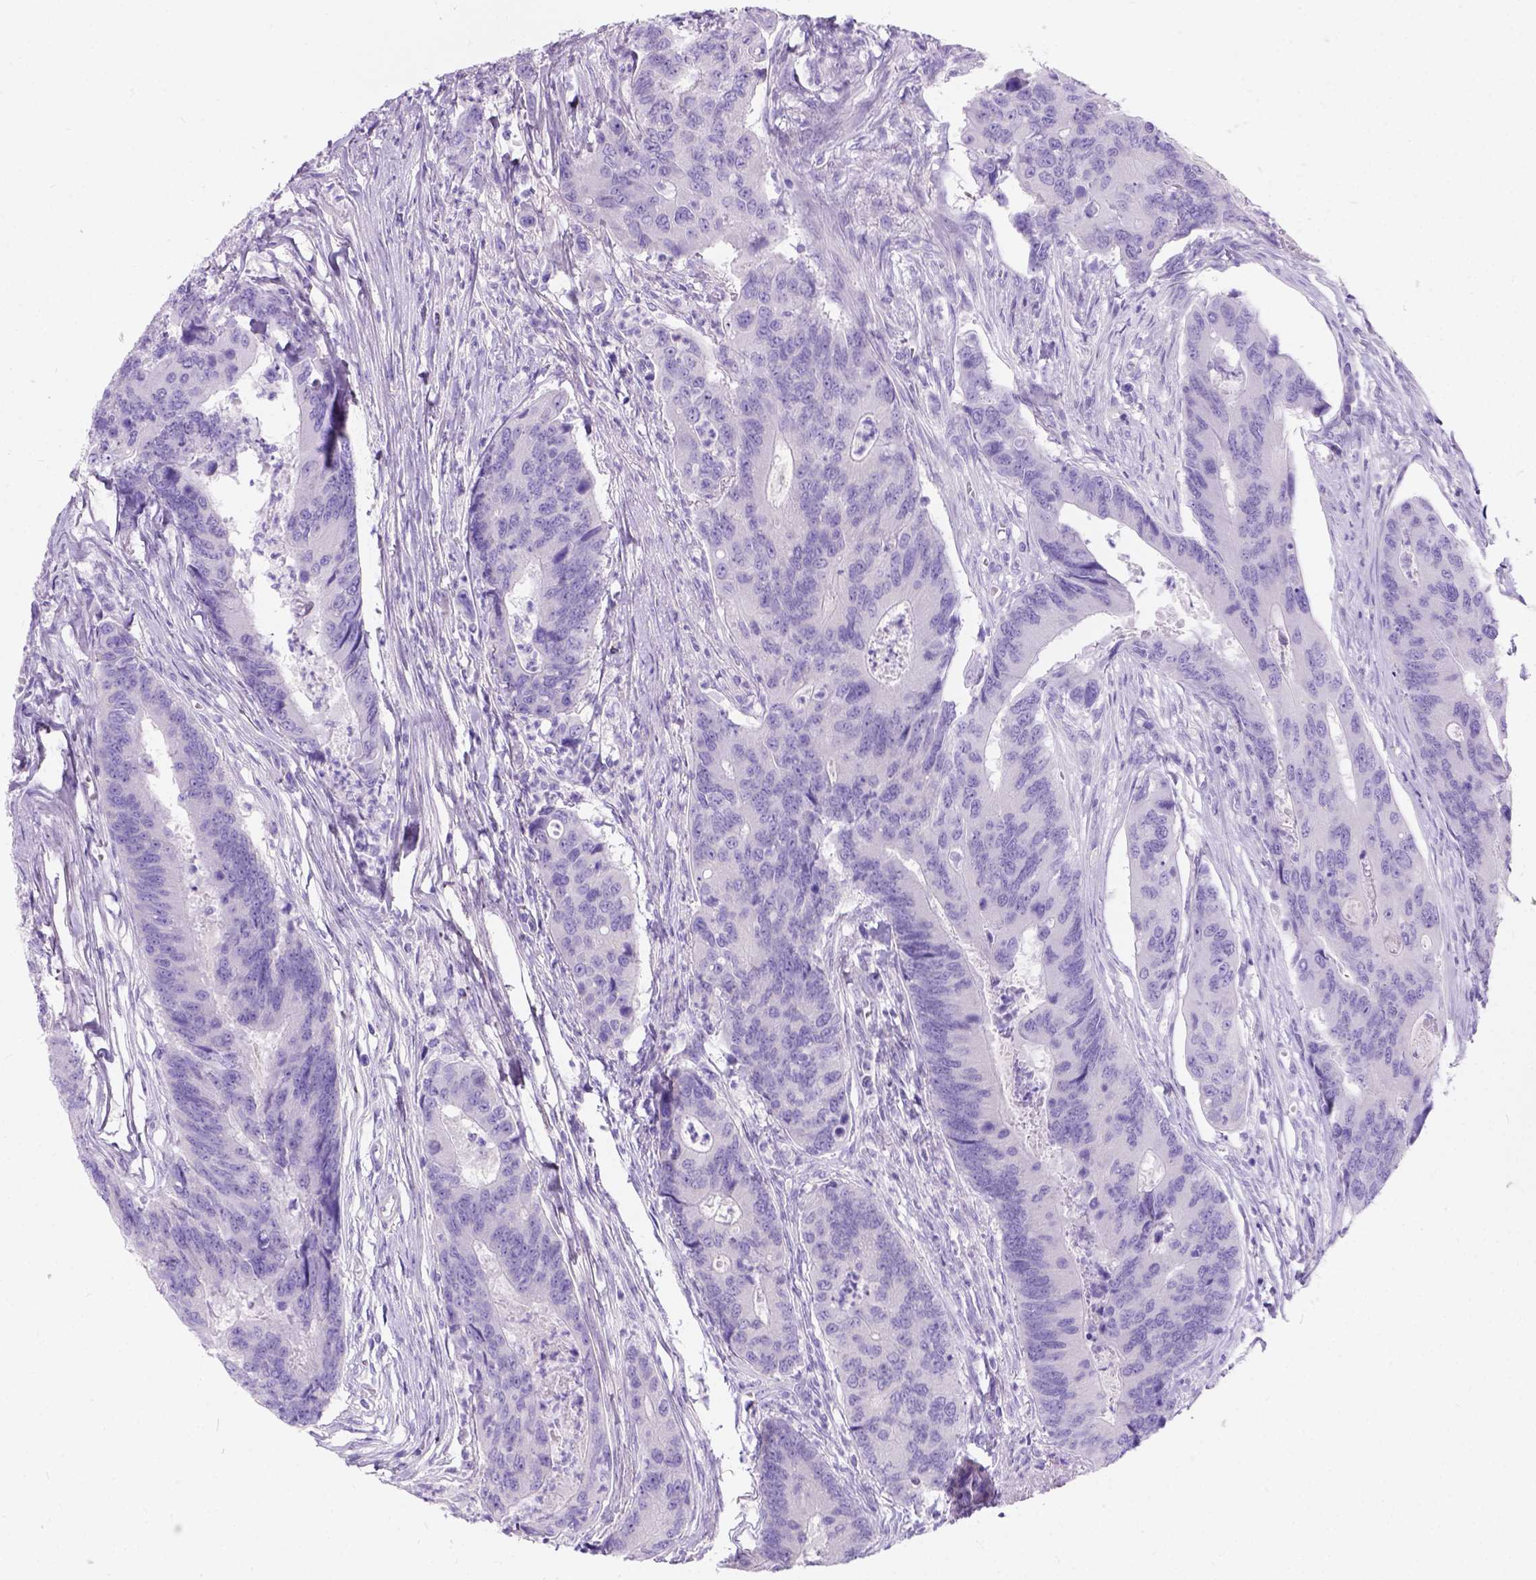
{"staining": {"intensity": "negative", "quantity": "none", "location": "none"}, "tissue": "colorectal cancer", "cell_type": "Tumor cells", "image_type": "cancer", "snomed": [{"axis": "morphology", "description": "Adenocarcinoma, NOS"}, {"axis": "topography", "description": "Colon"}], "caption": "Tumor cells are negative for brown protein staining in colorectal cancer.", "gene": "C7orf57", "patient": {"sex": "female", "age": 67}}